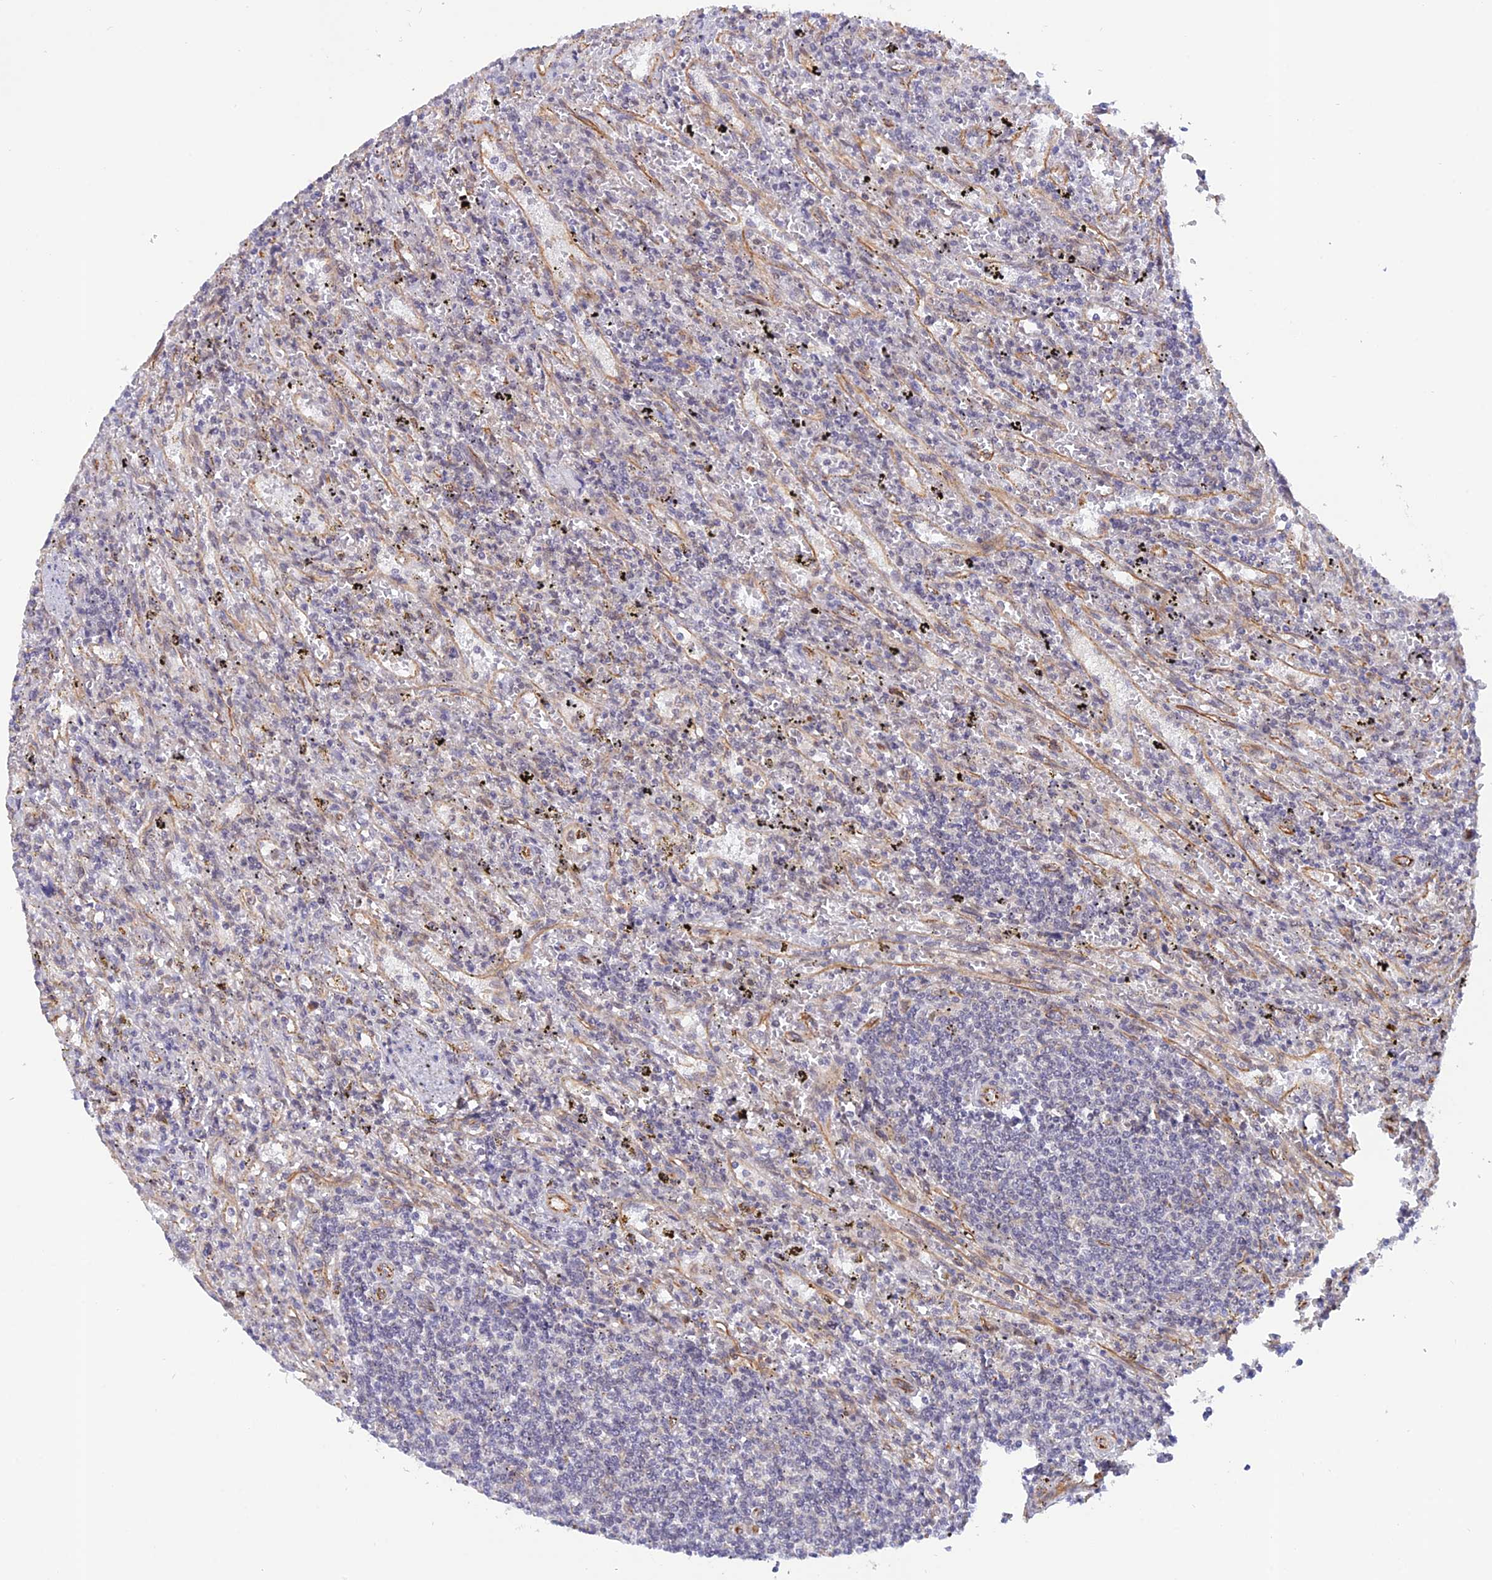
{"staining": {"intensity": "negative", "quantity": "none", "location": "none"}, "tissue": "lymphoma", "cell_type": "Tumor cells", "image_type": "cancer", "snomed": [{"axis": "morphology", "description": "Malignant lymphoma, non-Hodgkin's type, Low grade"}, {"axis": "topography", "description": "Spleen"}], "caption": "Immunohistochemistry (IHC) image of low-grade malignant lymphoma, non-Hodgkin's type stained for a protein (brown), which demonstrates no expression in tumor cells. (DAB (3,3'-diaminobenzidine) immunohistochemistry (IHC), high magnification).", "gene": "PAGR1", "patient": {"sex": "male", "age": 76}}